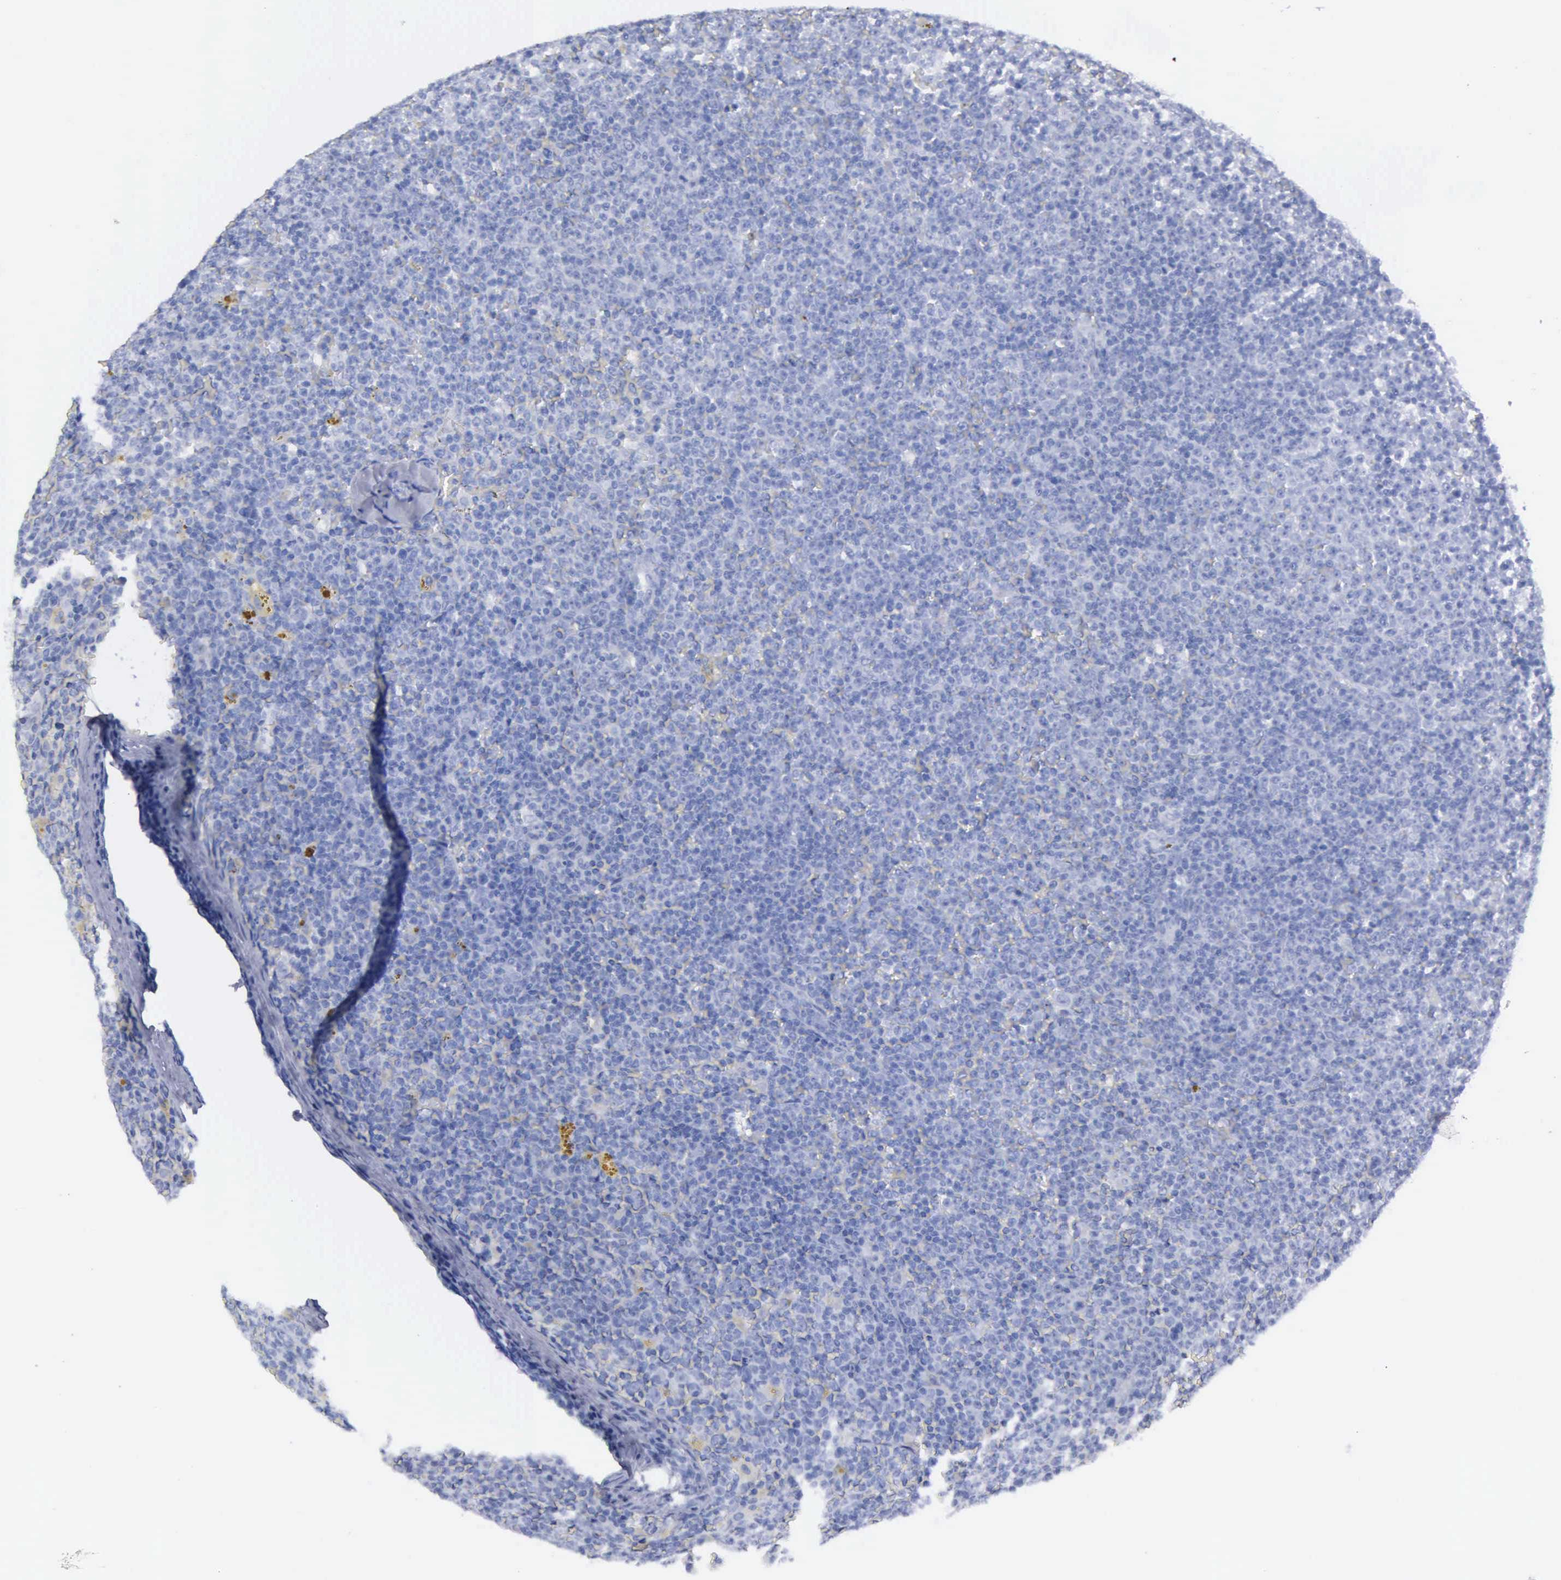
{"staining": {"intensity": "negative", "quantity": "none", "location": "none"}, "tissue": "lymphoma", "cell_type": "Tumor cells", "image_type": "cancer", "snomed": [{"axis": "morphology", "description": "Malignant lymphoma, non-Hodgkin's type, Low grade"}, {"axis": "topography", "description": "Lymph node"}], "caption": "DAB (3,3'-diaminobenzidine) immunohistochemical staining of low-grade malignant lymphoma, non-Hodgkin's type exhibits no significant positivity in tumor cells.", "gene": "CYP19A1", "patient": {"sex": "male", "age": 50}}